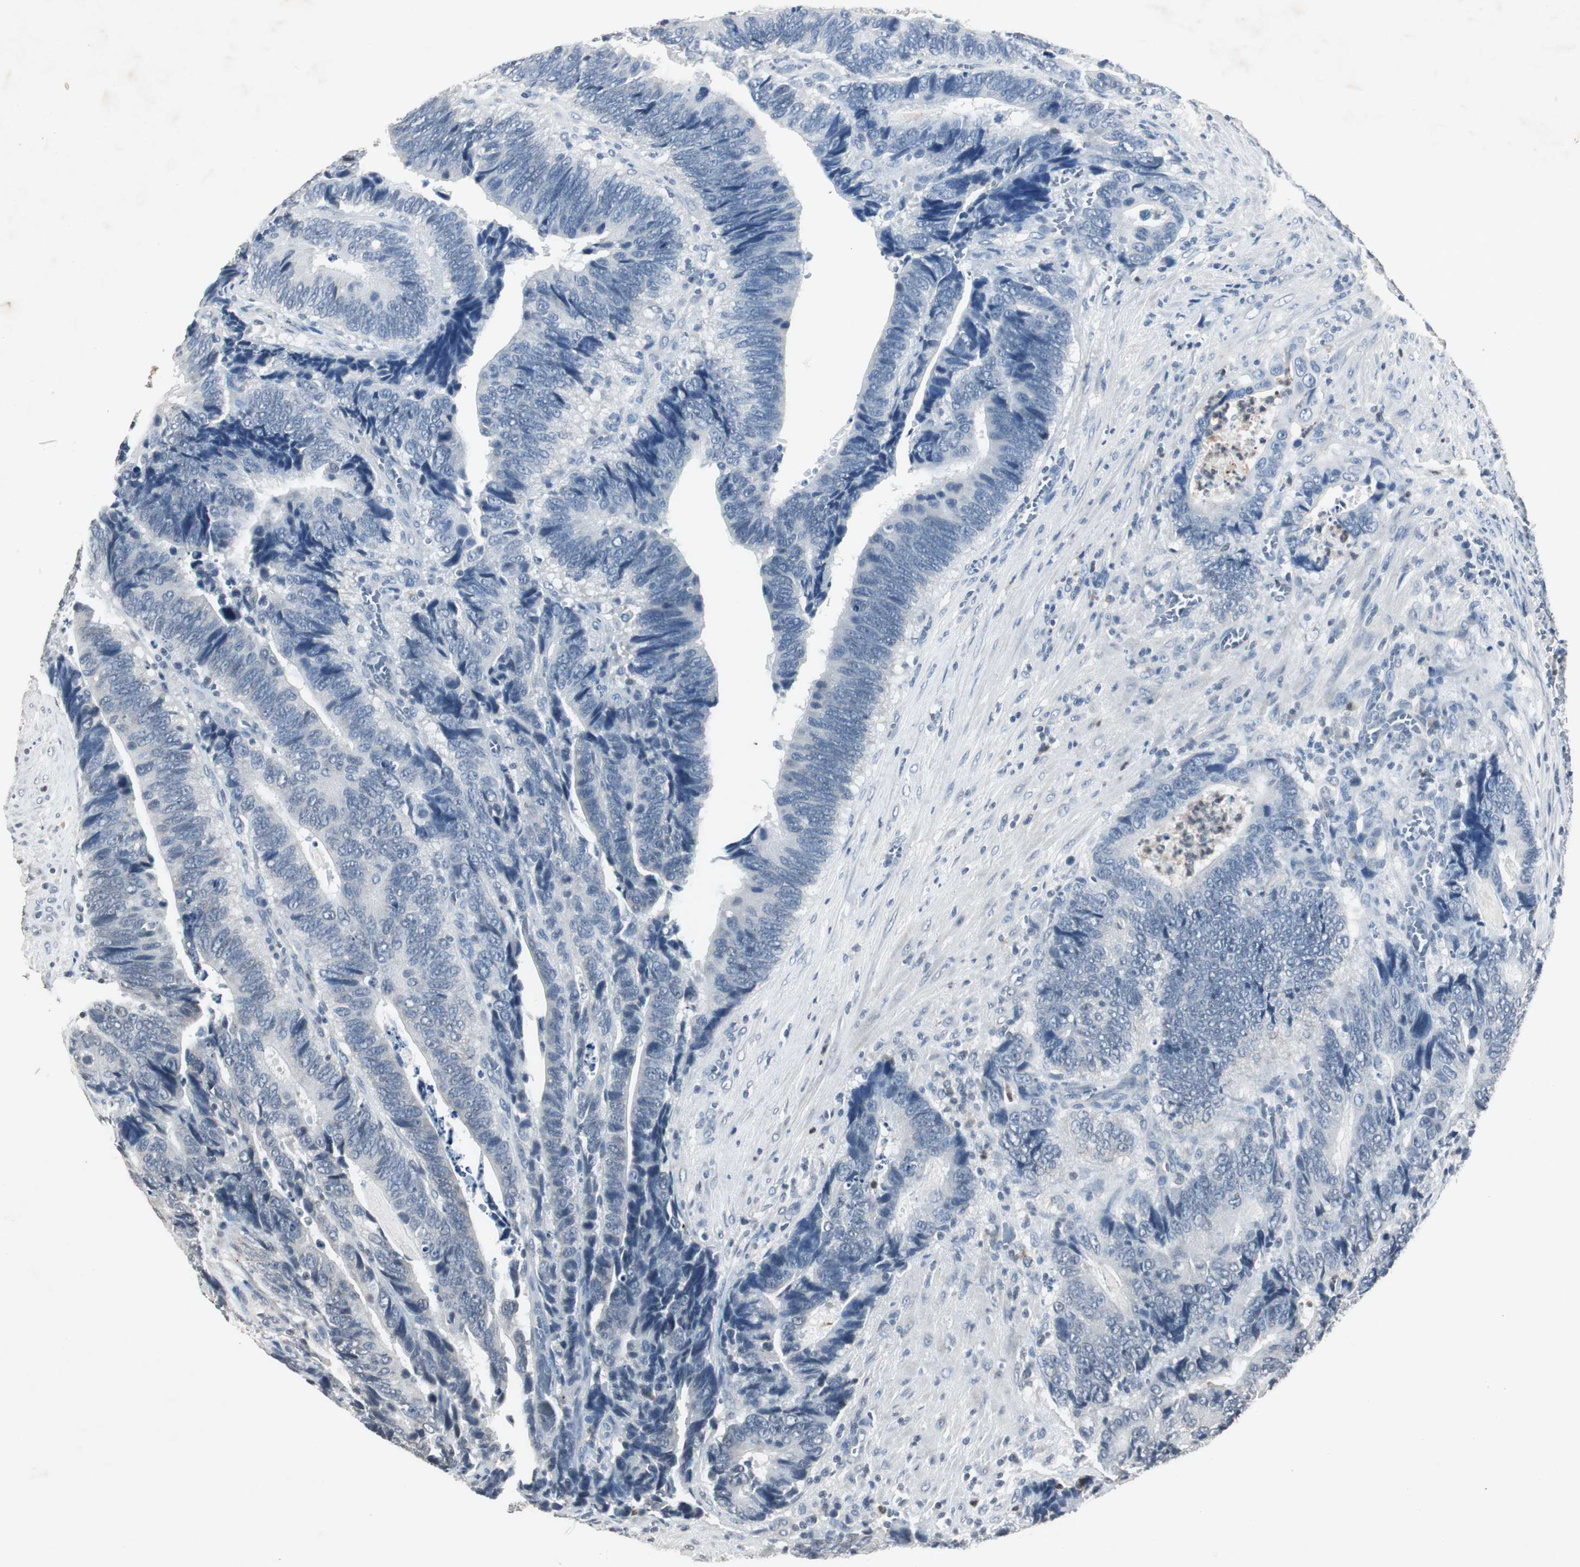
{"staining": {"intensity": "negative", "quantity": "none", "location": "none"}, "tissue": "colorectal cancer", "cell_type": "Tumor cells", "image_type": "cancer", "snomed": [{"axis": "morphology", "description": "Adenocarcinoma, NOS"}, {"axis": "topography", "description": "Colon"}], "caption": "Image shows no significant protein expression in tumor cells of colorectal cancer (adenocarcinoma). Nuclei are stained in blue.", "gene": "ADNP2", "patient": {"sex": "male", "age": 72}}